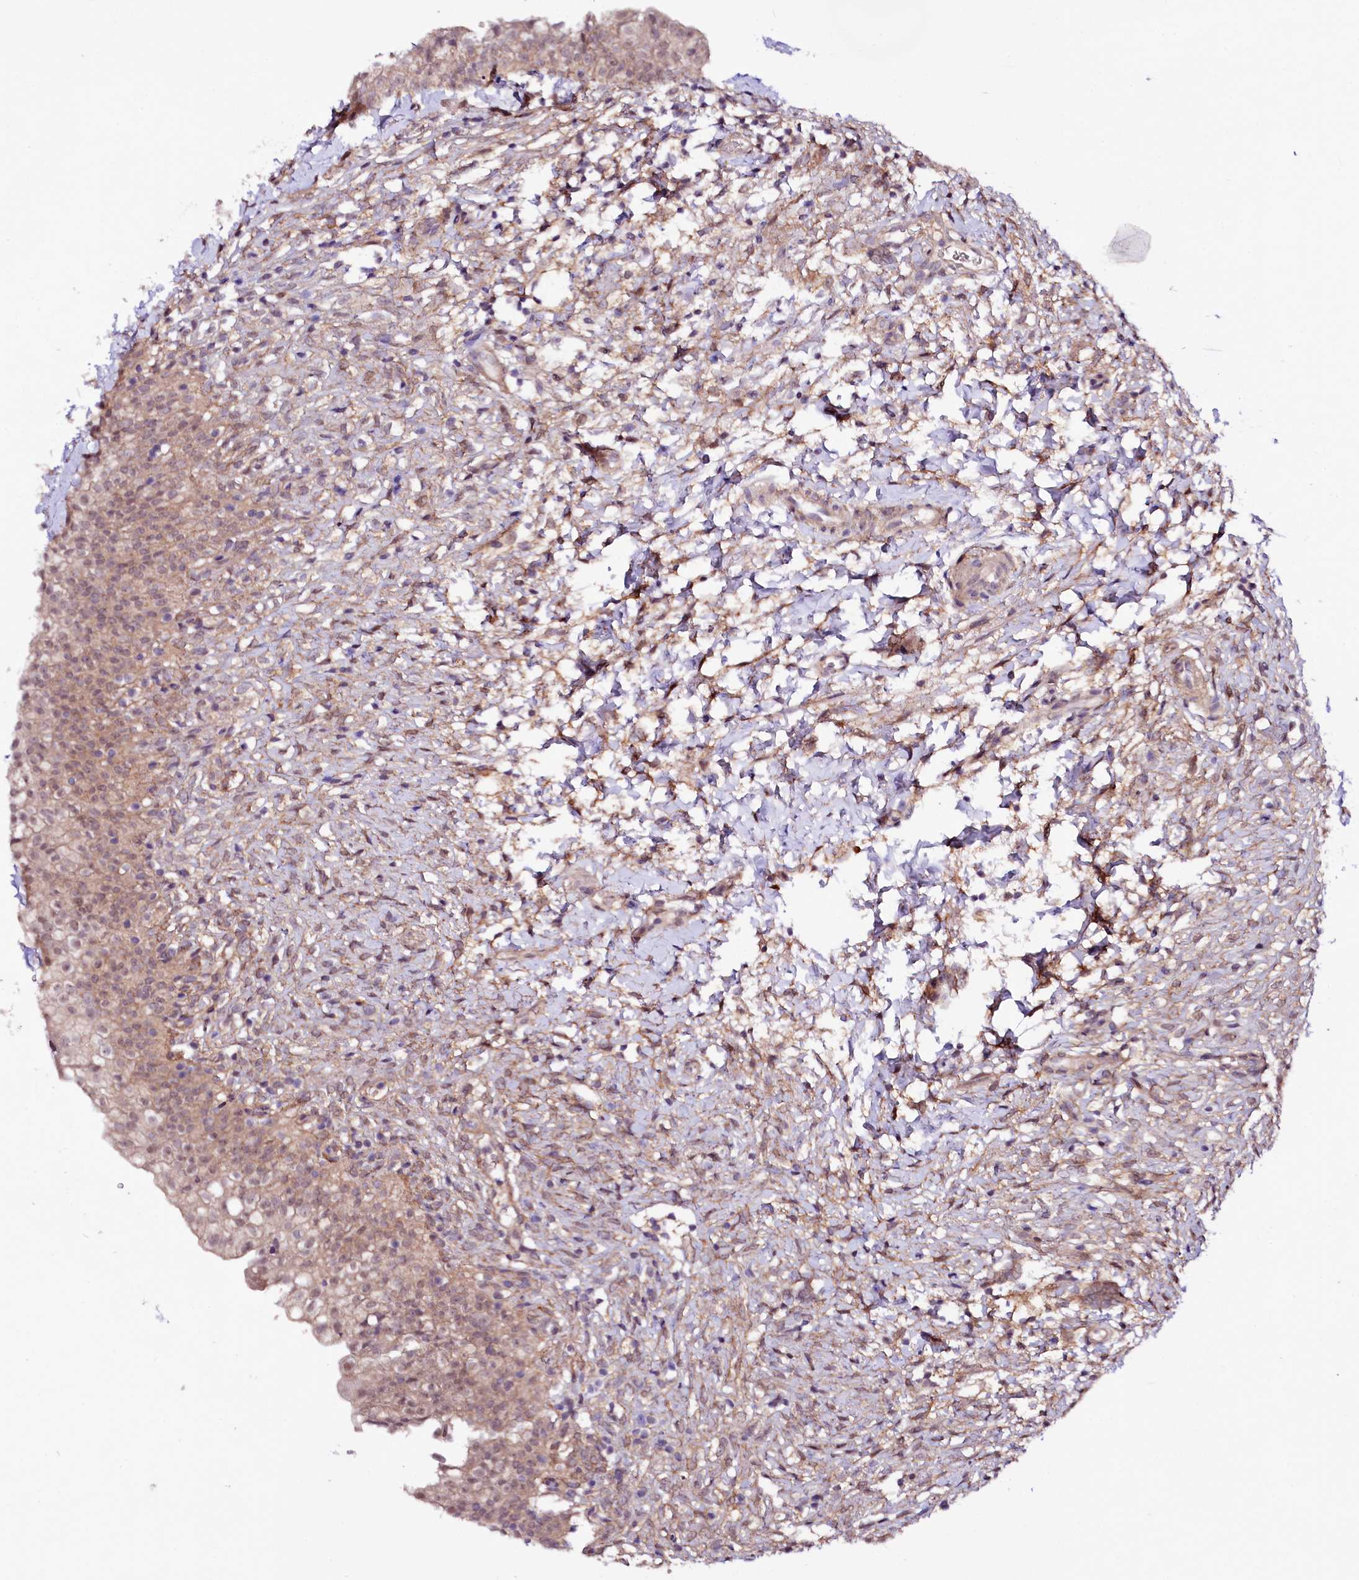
{"staining": {"intensity": "weak", "quantity": ">75%", "location": "cytoplasmic/membranous,nuclear"}, "tissue": "urinary bladder", "cell_type": "Urothelial cells", "image_type": "normal", "snomed": [{"axis": "morphology", "description": "Normal tissue, NOS"}, {"axis": "topography", "description": "Urinary bladder"}], "caption": "This image displays IHC staining of unremarkable urinary bladder, with low weak cytoplasmic/membranous,nuclear positivity in approximately >75% of urothelial cells.", "gene": "PHLDB1", "patient": {"sex": "male", "age": 55}}